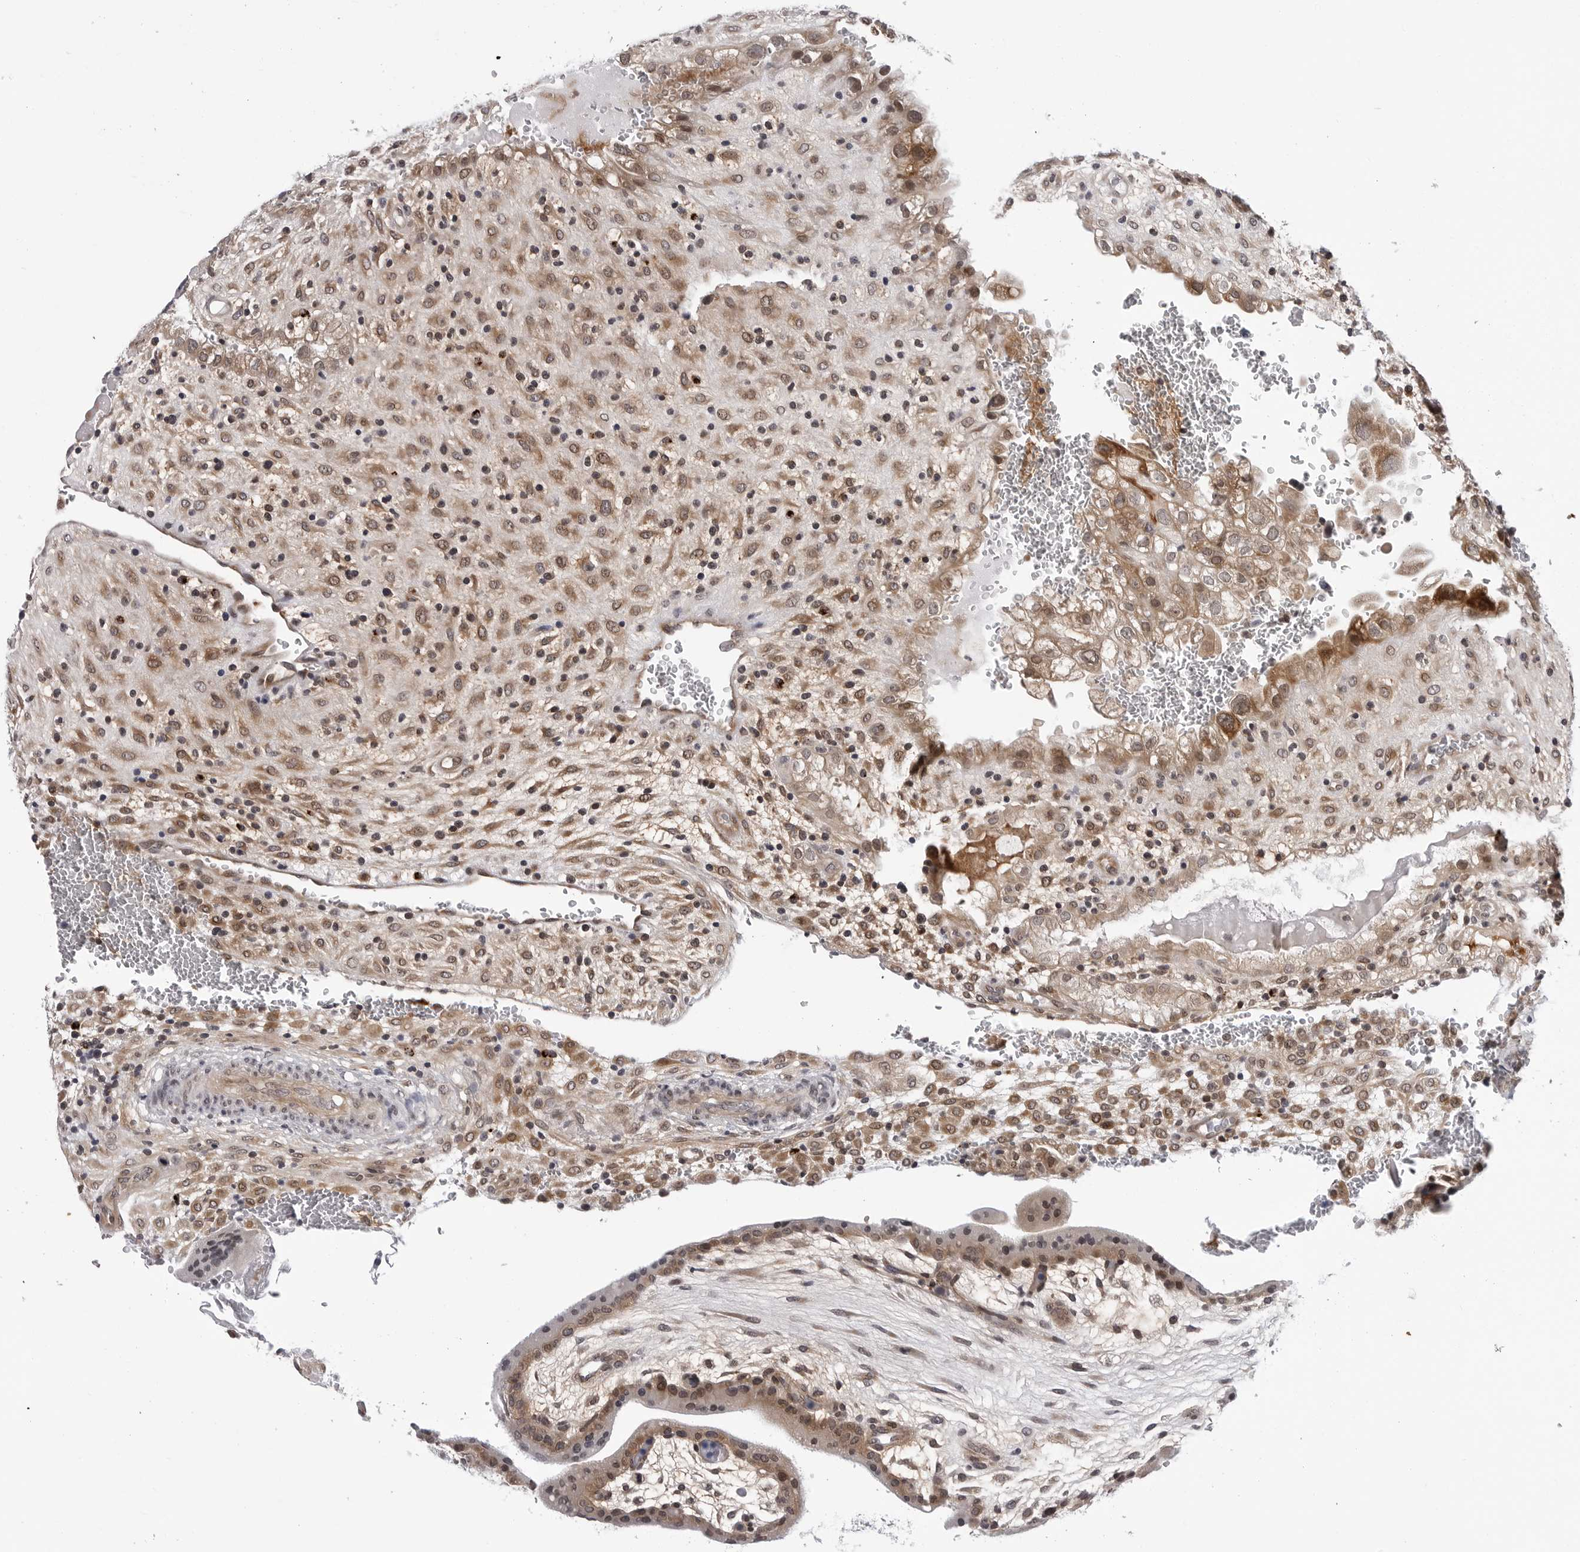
{"staining": {"intensity": "strong", "quantity": ">75%", "location": "cytoplasmic/membranous"}, "tissue": "placenta", "cell_type": "Decidual cells", "image_type": "normal", "snomed": [{"axis": "morphology", "description": "Normal tissue, NOS"}, {"axis": "topography", "description": "Placenta"}], "caption": "Immunohistochemistry staining of unremarkable placenta, which shows high levels of strong cytoplasmic/membranous expression in about >75% of decidual cells indicating strong cytoplasmic/membranous protein staining. The staining was performed using DAB (3,3'-diaminobenzidine) (brown) for protein detection and nuclei were counterstained in hematoxylin (blue).", "gene": "KIAA1614", "patient": {"sex": "female", "age": 35}}